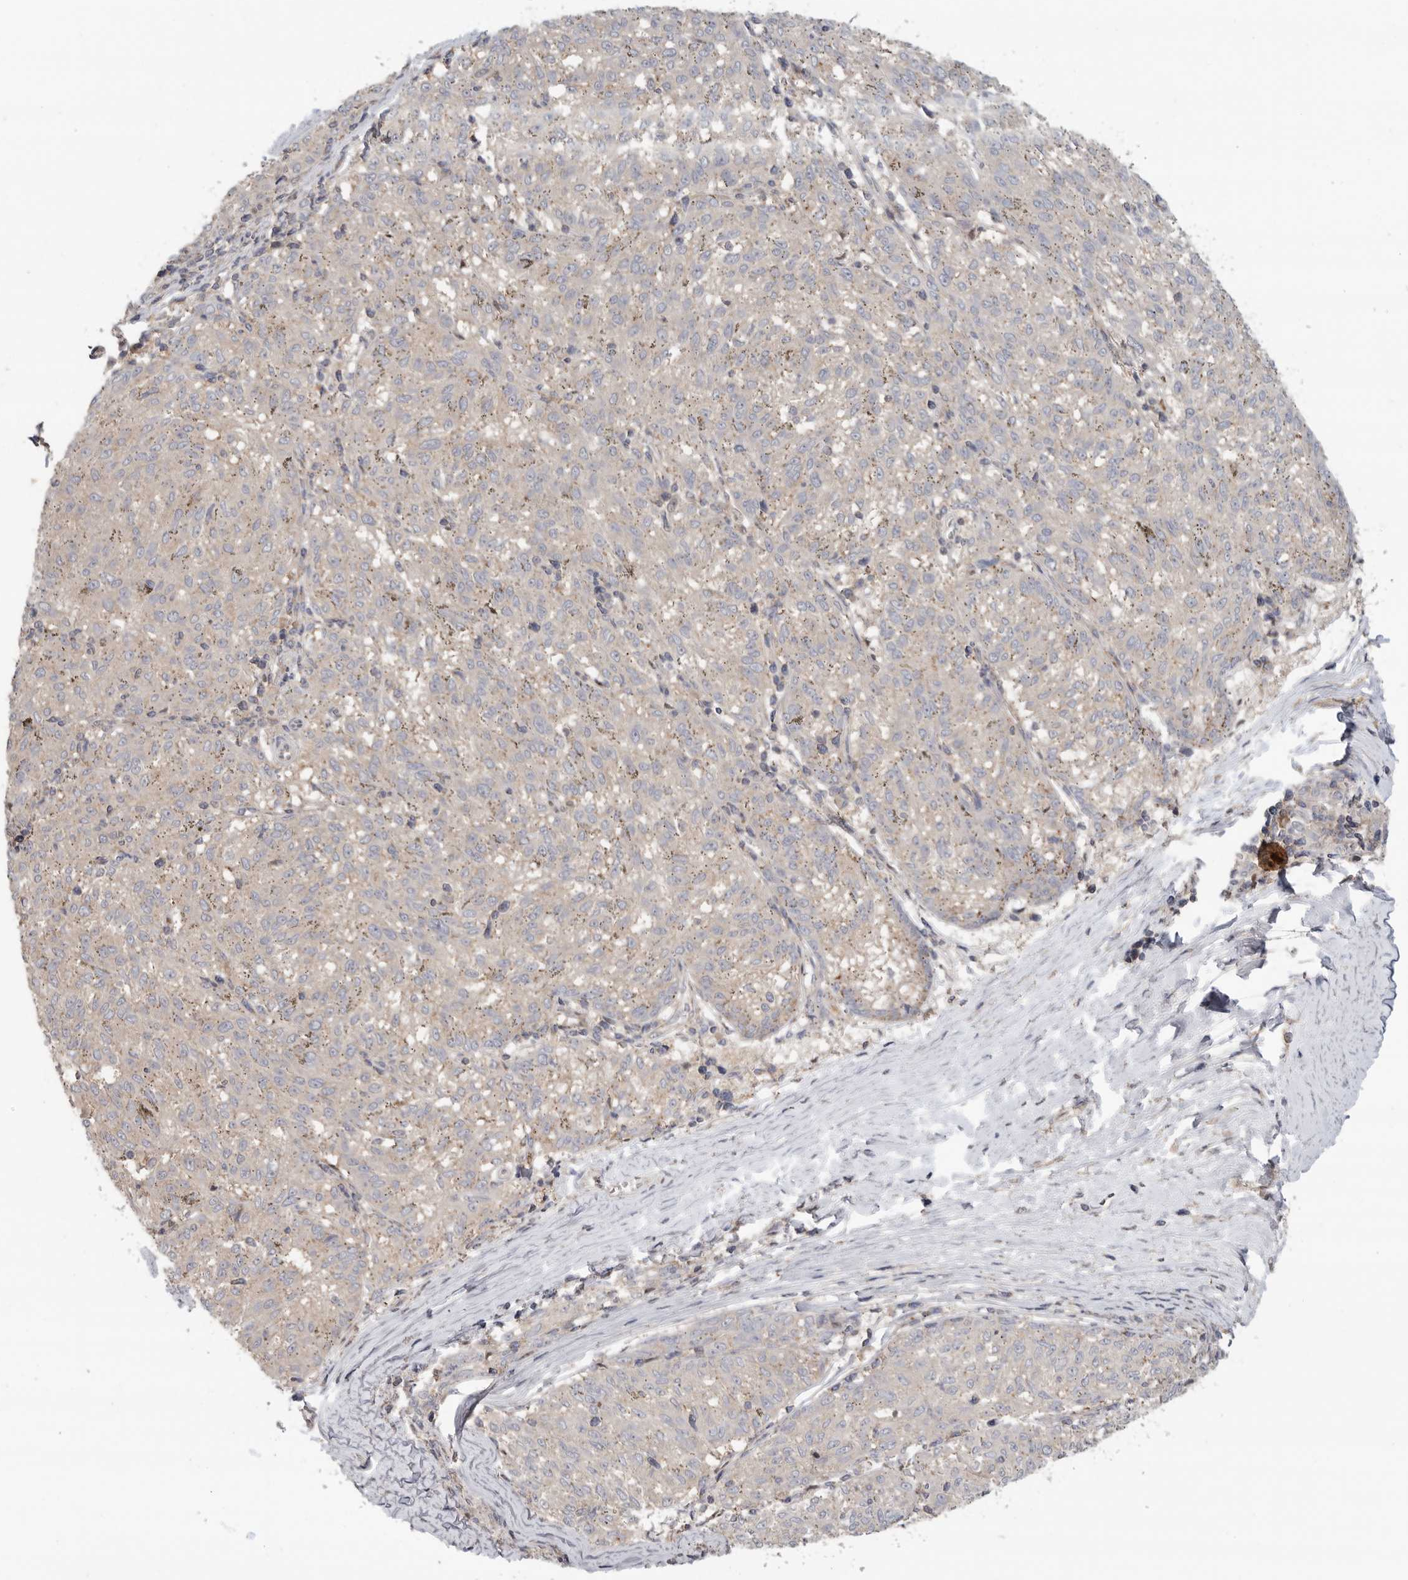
{"staining": {"intensity": "weak", "quantity": "<25%", "location": "cytoplasmic/membranous"}, "tissue": "melanoma", "cell_type": "Tumor cells", "image_type": "cancer", "snomed": [{"axis": "morphology", "description": "Malignant melanoma, NOS"}, {"axis": "topography", "description": "Skin"}], "caption": "Tumor cells show no significant positivity in malignant melanoma. (Stains: DAB immunohistochemistry with hematoxylin counter stain, Microscopy: brightfield microscopy at high magnification).", "gene": "KLK5", "patient": {"sex": "female", "age": 72}}